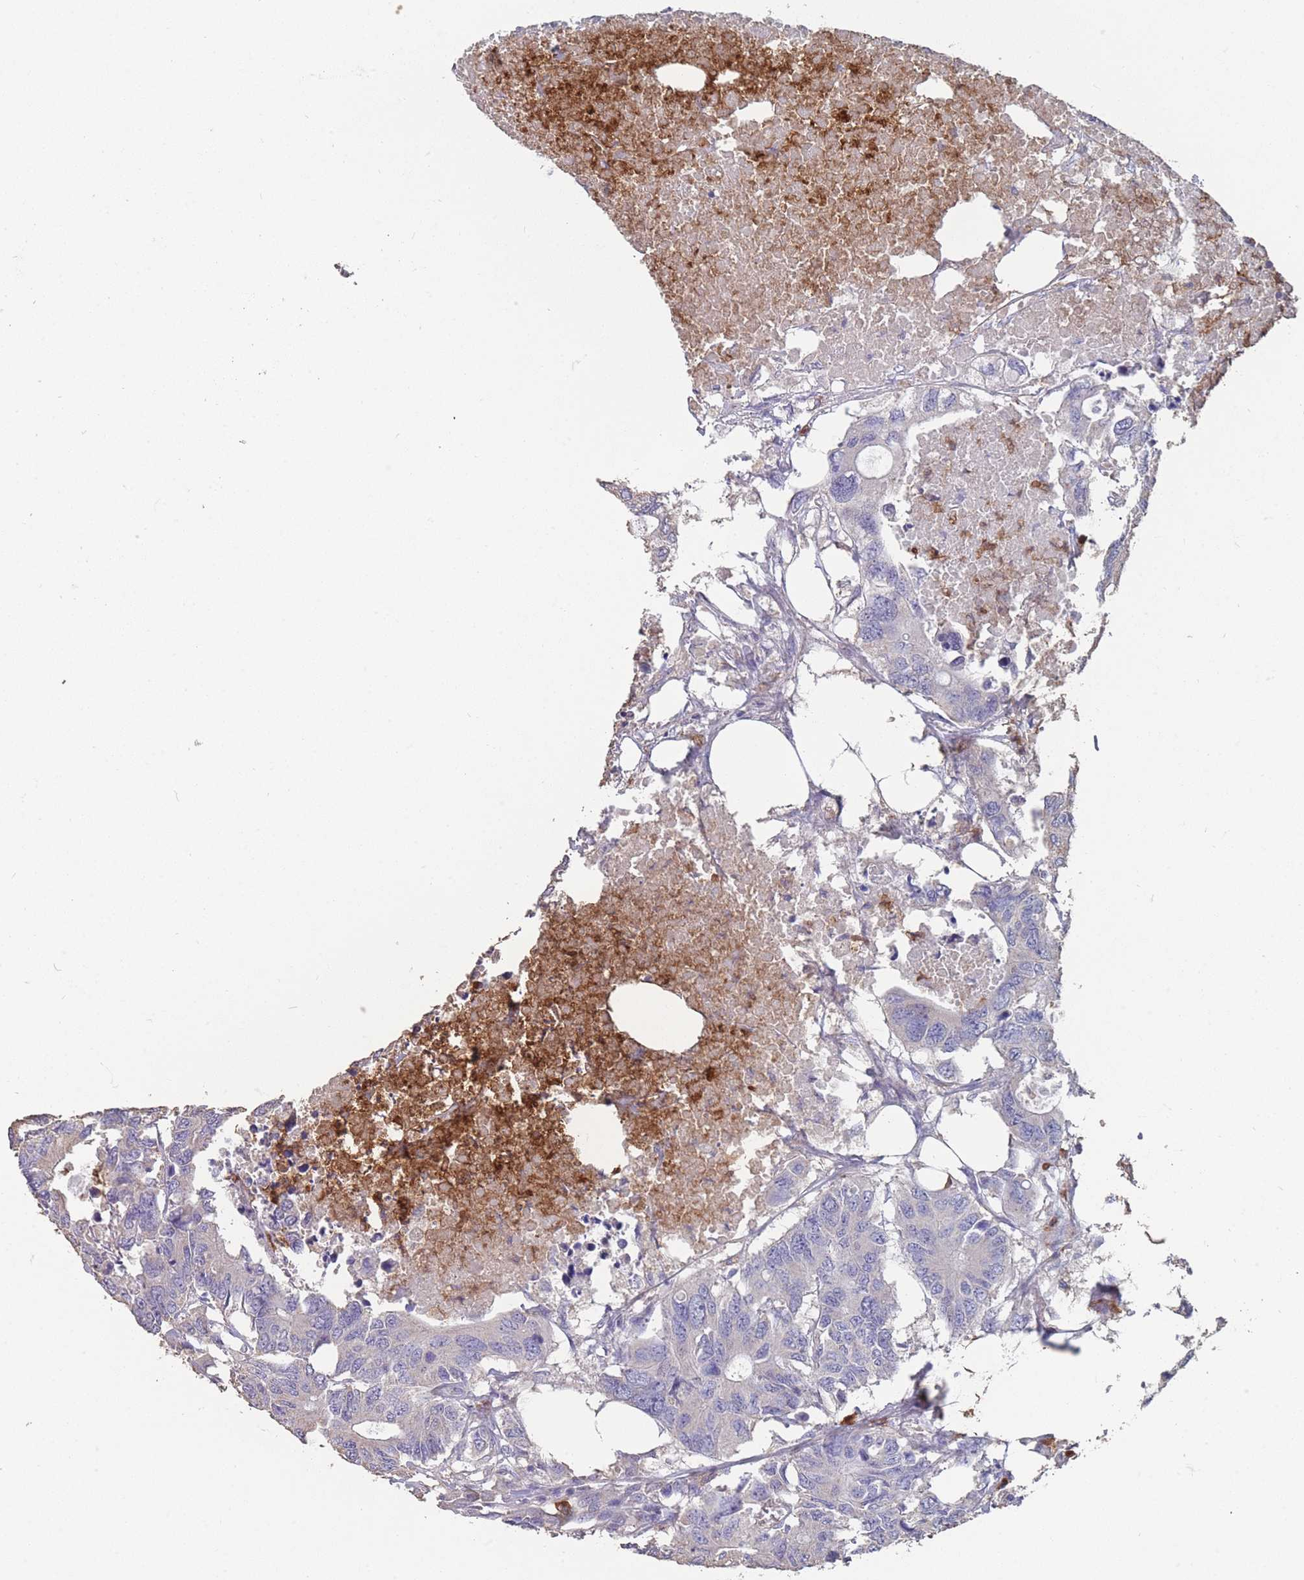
{"staining": {"intensity": "negative", "quantity": "none", "location": "none"}, "tissue": "colorectal cancer", "cell_type": "Tumor cells", "image_type": "cancer", "snomed": [{"axis": "morphology", "description": "Adenocarcinoma, NOS"}, {"axis": "topography", "description": "Colon"}], "caption": "Immunohistochemical staining of human colorectal adenocarcinoma displays no significant positivity in tumor cells.", "gene": "CLEC12A", "patient": {"sex": "male", "age": 71}}